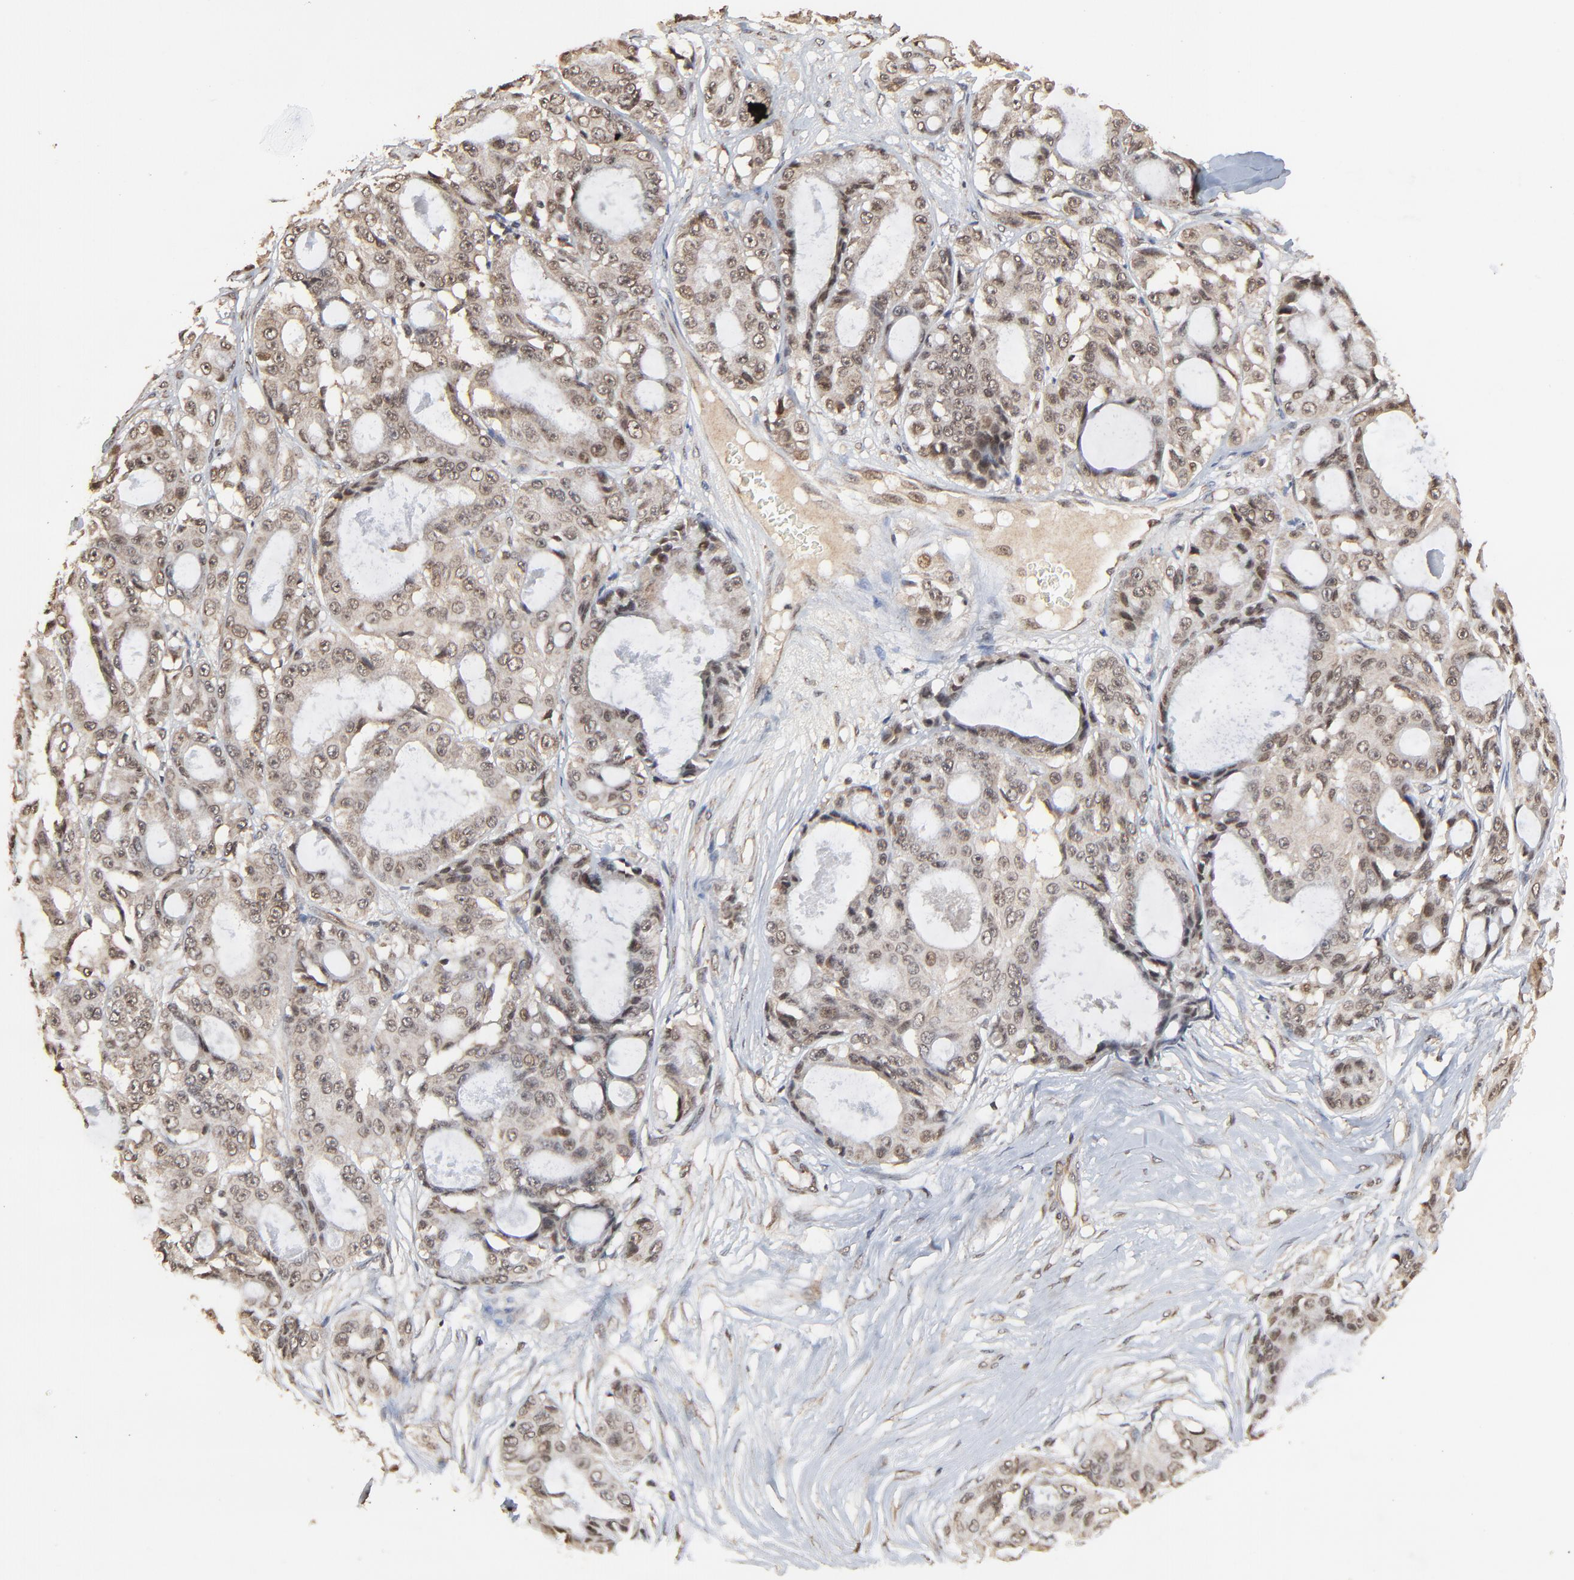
{"staining": {"intensity": "moderate", "quantity": ">75%", "location": "cytoplasmic/membranous,nuclear"}, "tissue": "ovarian cancer", "cell_type": "Tumor cells", "image_type": "cancer", "snomed": [{"axis": "morphology", "description": "Carcinoma, endometroid"}, {"axis": "topography", "description": "Ovary"}], "caption": "Immunohistochemical staining of human ovarian cancer (endometroid carcinoma) demonstrates medium levels of moderate cytoplasmic/membranous and nuclear positivity in about >75% of tumor cells.", "gene": "FAM227A", "patient": {"sex": "female", "age": 61}}